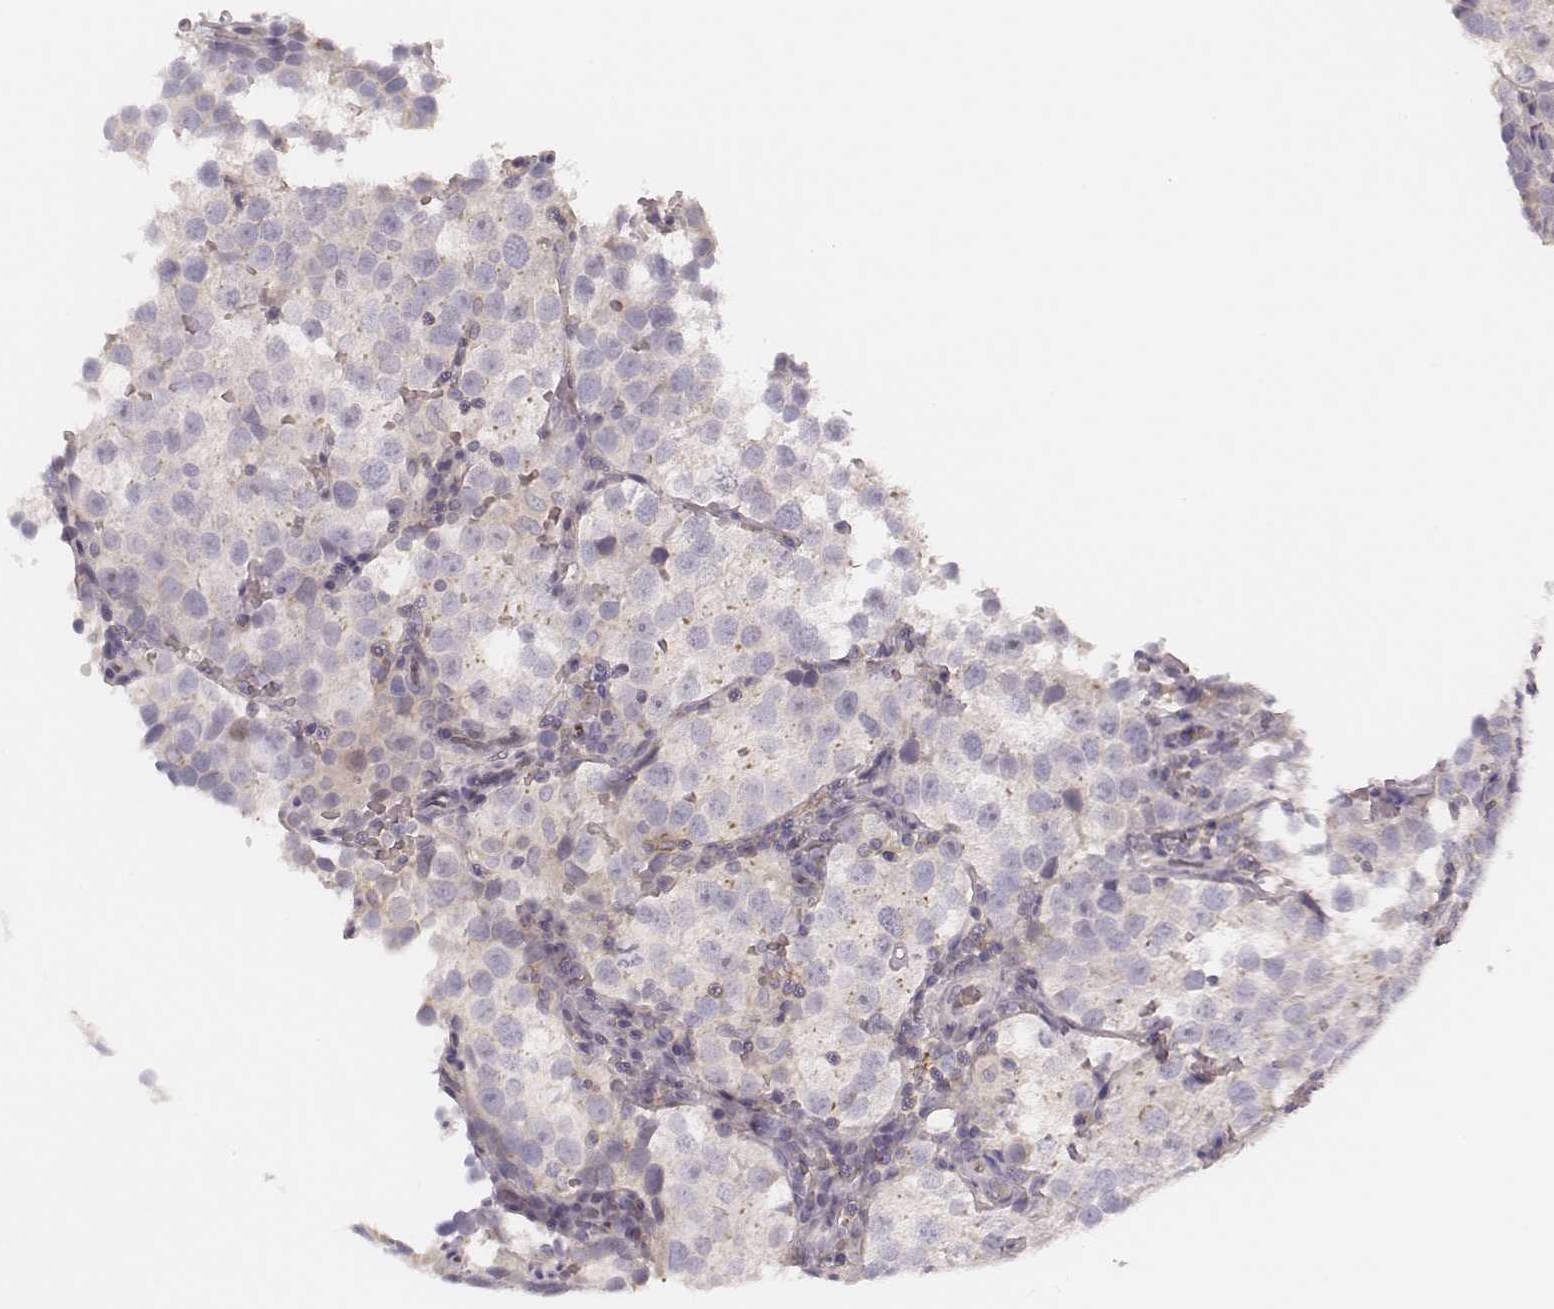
{"staining": {"intensity": "negative", "quantity": "none", "location": "none"}, "tissue": "testis cancer", "cell_type": "Tumor cells", "image_type": "cancer", "snomed": [{"axis": "morphology", "description": "Seminoma, NOS"}, {"axis": "topography", "description": "Testis"}], "caption": "Immunohistochemistry (IHC) micrograph of testis seminoma stained for a protein (brown), which demonstrates no positivity in tumor cells.", "gene": "MSX1", "patient": {"sex": "male", "age": 37}}